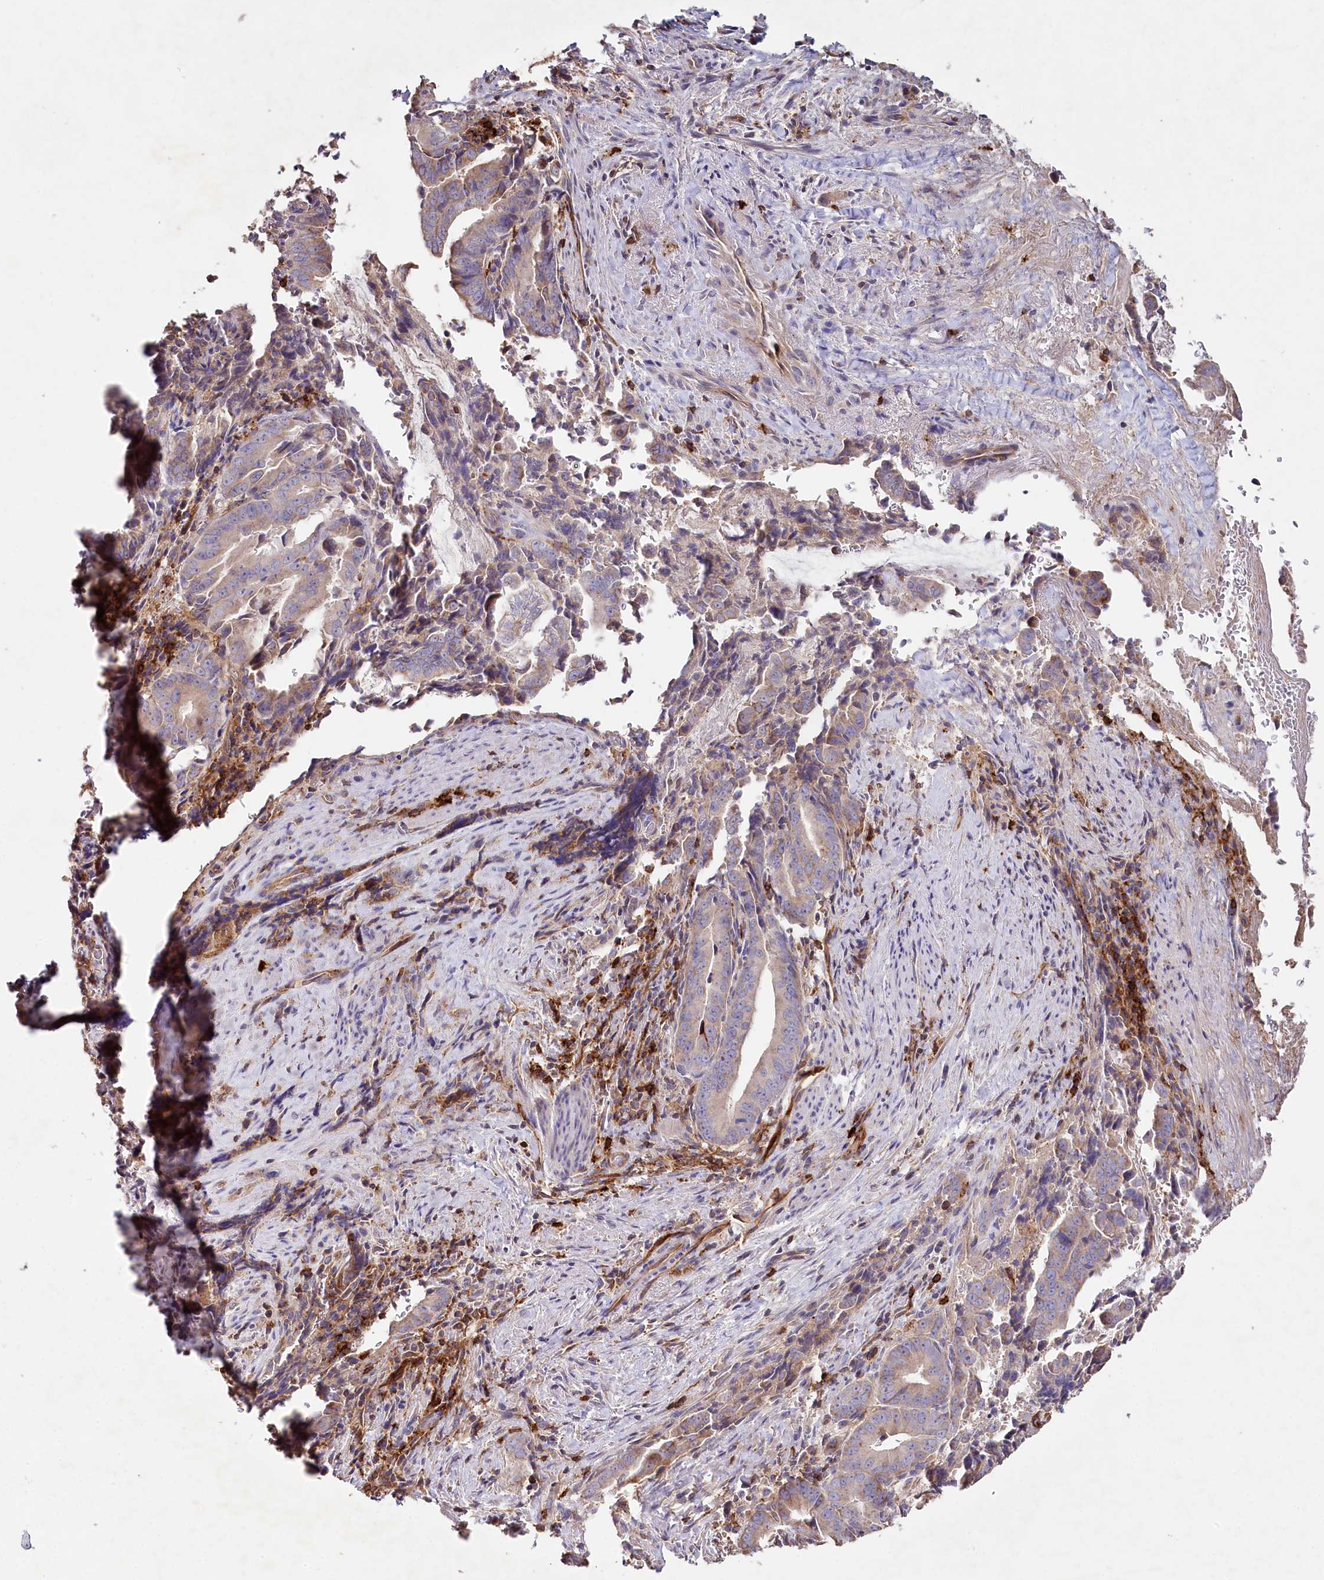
{"staining": {"intensity": "moderate", "quantity": "25%-75%", "location": "cytoplasmic/membranous"}, "tissue": "pancreatic cancer", "cell_type": "Tumor cells", "image_type": "cancer", "snomed": [{"axis": "morphology", "description": "Adenocarcinoma, NOS"}, {"axis": "topography", "description": "Pancreas"}], "caption": "Pancreatic cancer (adenocarcinoma) stained with immunohistochemistry (IHC) shows moderate cytoplasmic/membranous positivity in about 25%-75% of tumor cells.", "gene": "RBP5", "patient": {"sex": "female", "age": 63}}